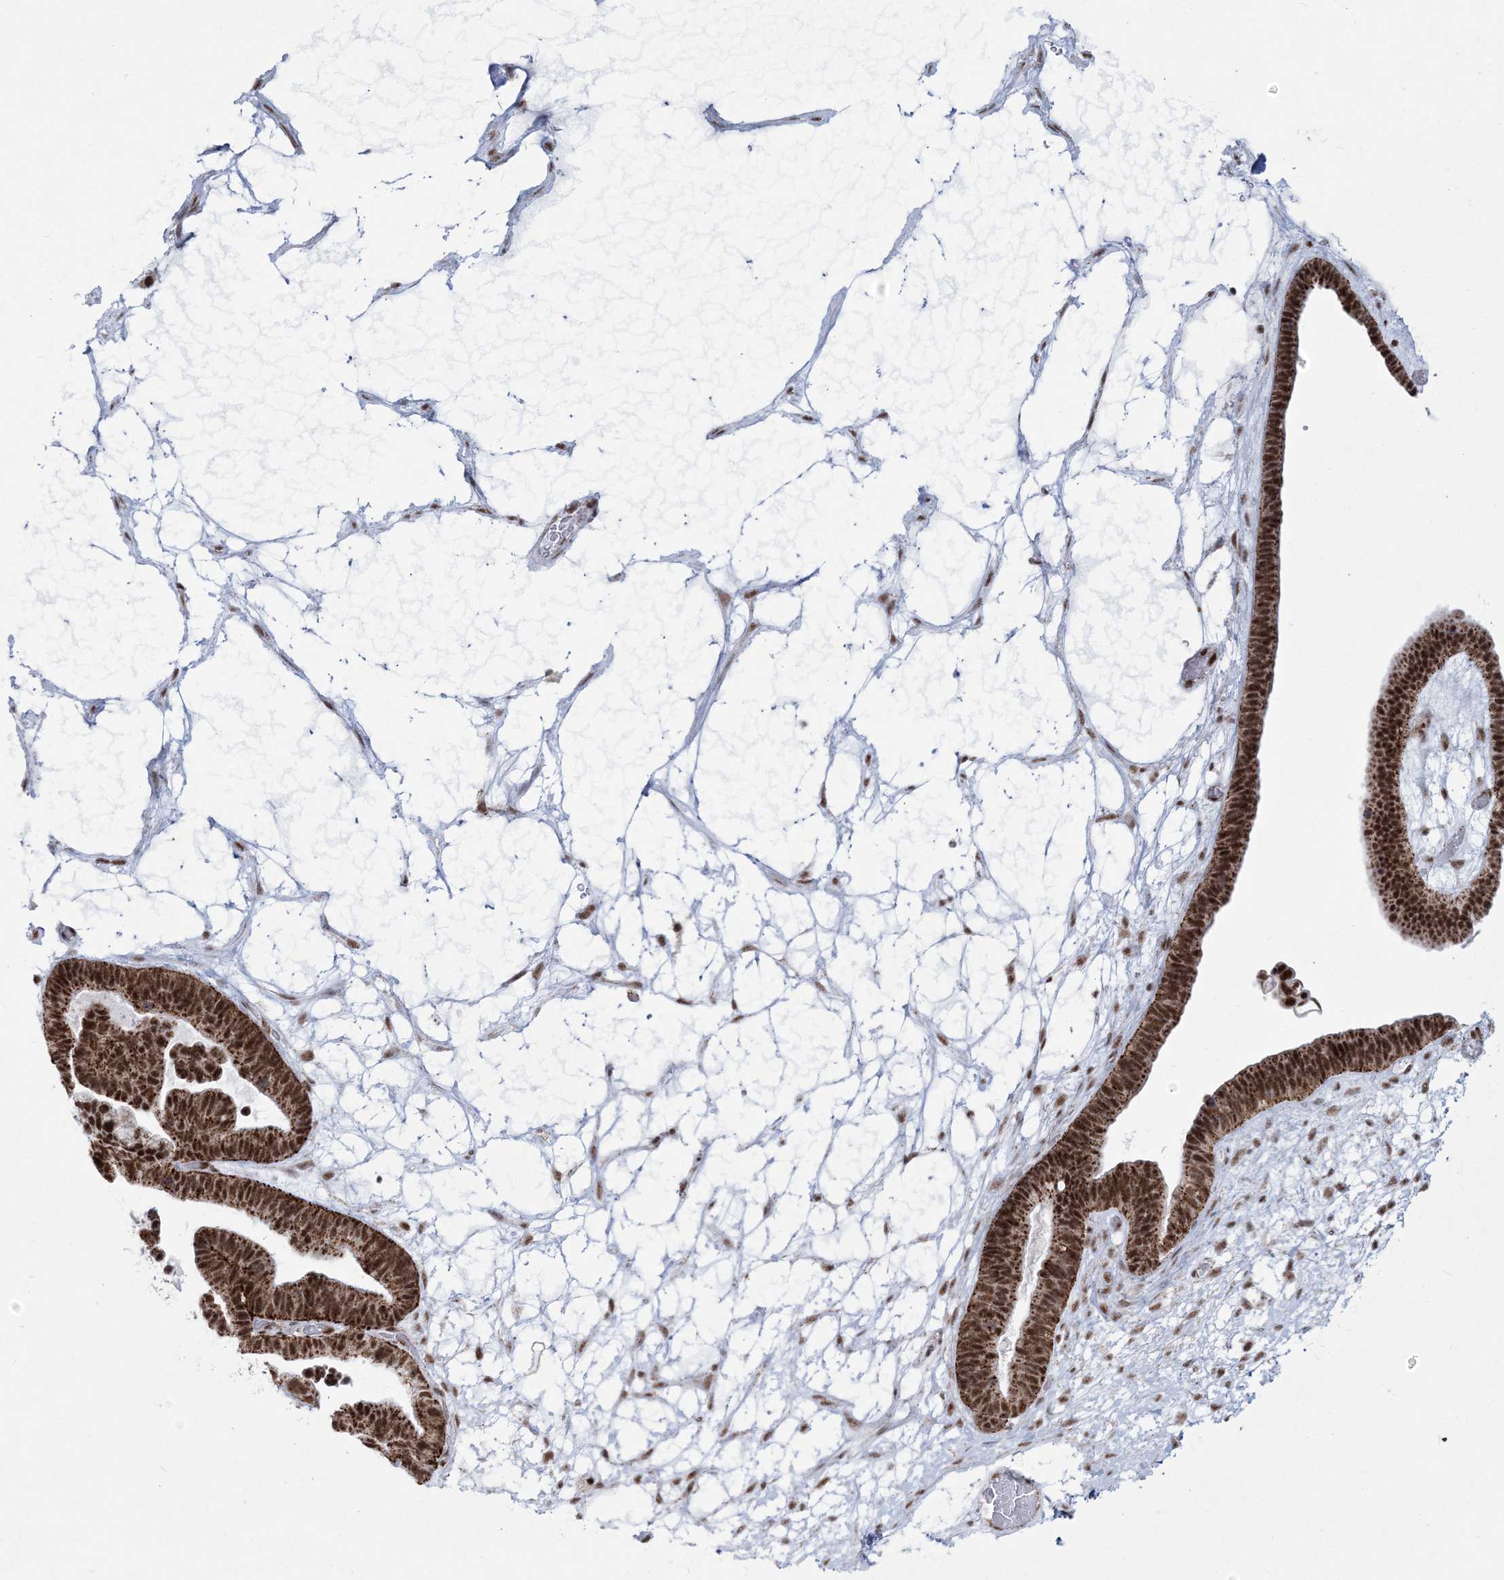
{"staining": {"intensity": "strong", "quantity": ">75%", "location": "cytoplasmic/membranous,nuclear"}, "tissue": "ovarian cancer", "cell_type": "Tumor cells", "image_type": "cancer", "snomed": [{"axis": "morphology", "description": "Cystadenocarcinoma, serous, NOS"}, {"axis": "topography", "description": "Ovary"}], "caption": "Immunohistochemistry (IHC) staining of ovarian cancer (serous cystadenocarcinoma), which demonstrates high levels of strong cytoplasmic/membranous and nuclear expression in about >75% of tumor cells indicating strong cytoplasmic/membranous and nuclear protein staining. The staining was performed using DAB (brown) for protein detection and nuclei were counterstained in hematoxylin (blue).", "gene": "RBM17", "patient": {"sex": "female", "age": 56}}